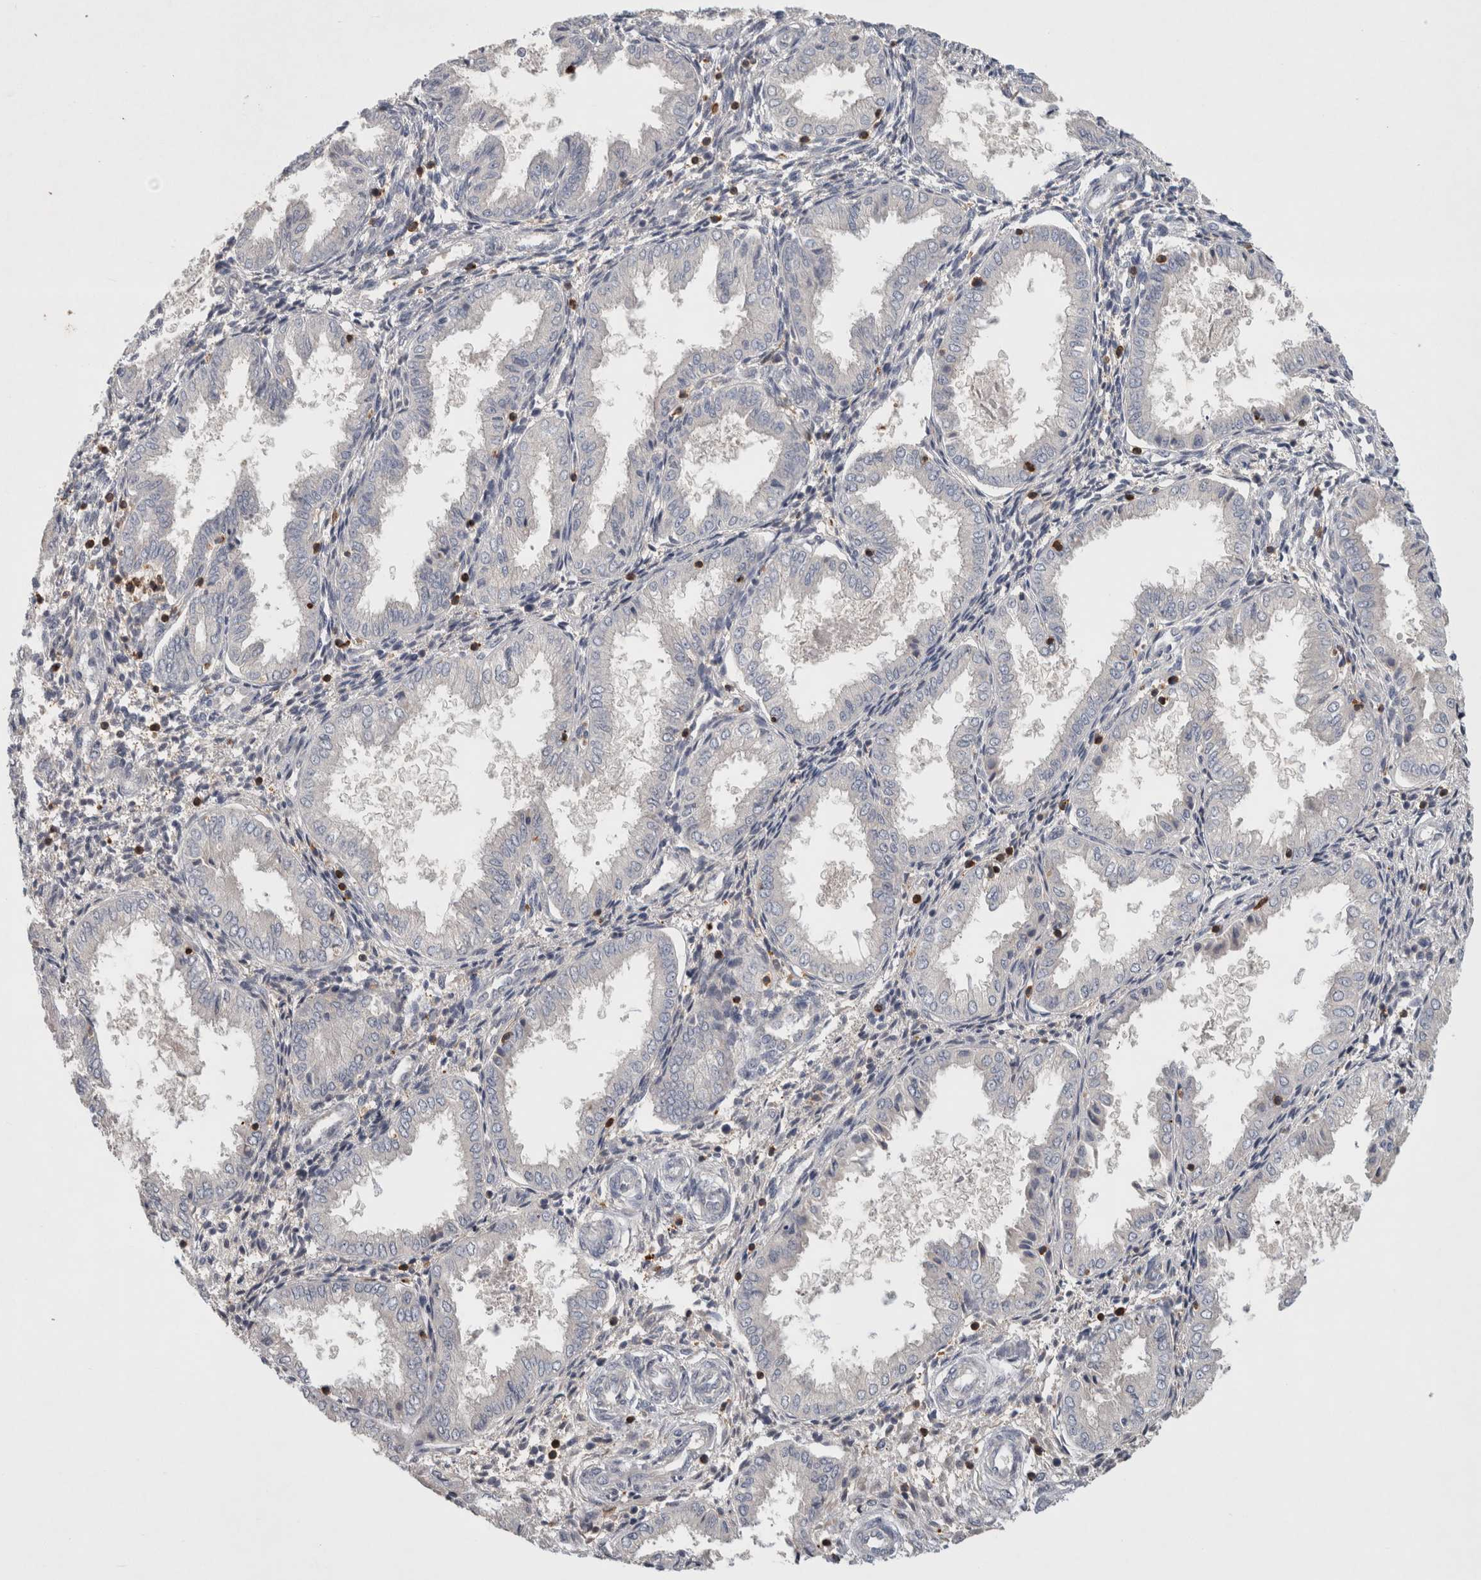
{"staining": {"intensity": "negative", "quantity": "none", "location": "none"}, "tissue": "endometrium", "cell_type": "Cells in endometrial stroma", "image_type": "normal", "snomed": [{"axis": "morphology", "description": "Normal tissue, NOS"}, {"axis": "topography", "description": "Endometrium"}], "caption": "Cells in endometrial stroma show no significant expression in unremarkable endometrium. (Stains: DAB (3,3'-diaminobenzidine) immunohistochemistry with hematoxylin counter stain, Microscopy: brightfield microscopy at high magnification).", "gene": "GFRA2", "patient": {"sex": "female", "age": 33}}